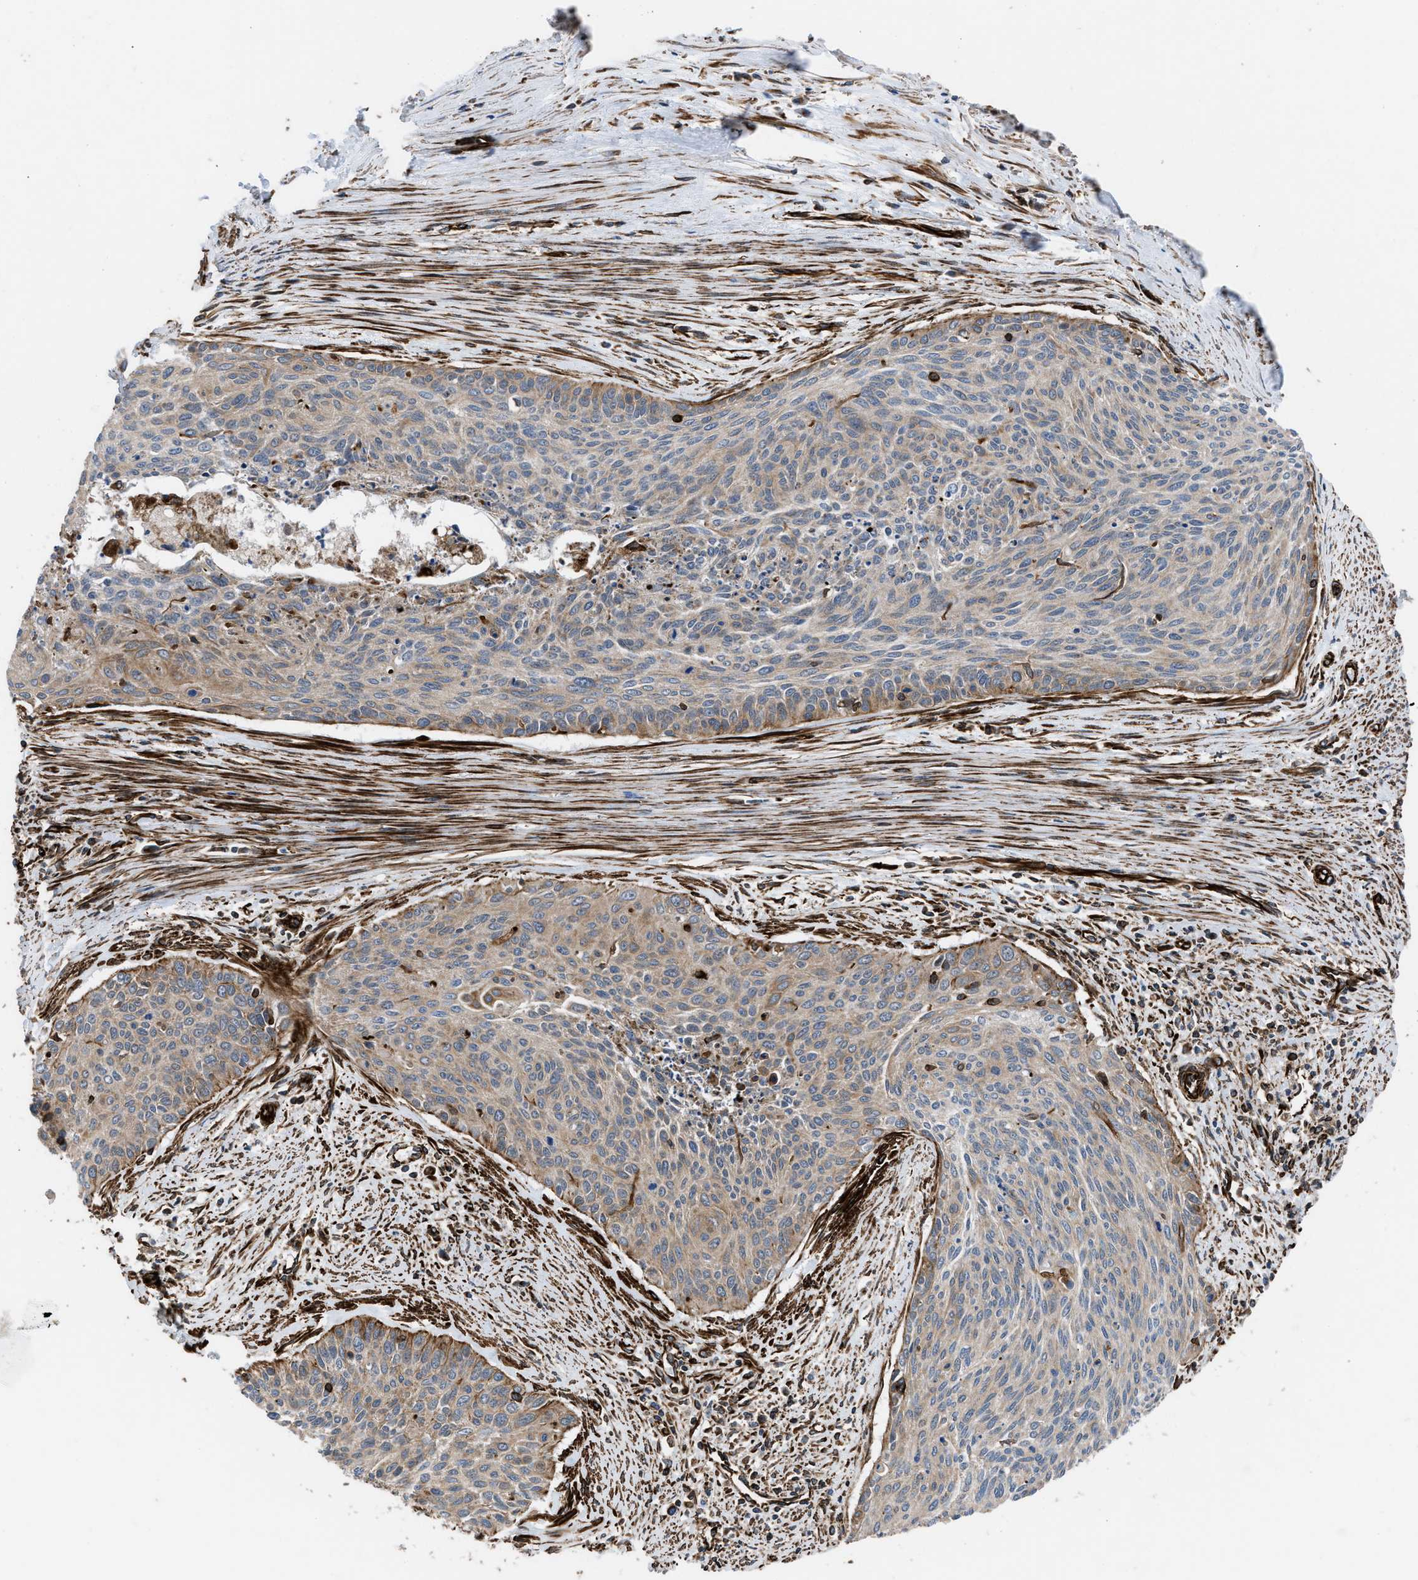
{"staining": {"intensity": "moderate", "quantity": ">75%", "location": "cytoplasmic/membranous"}, "tissue": "cervical cancer", "cell_type": "Tumor cells", "image_type": "cancer", "snomed": [{"axis": "morphology", "description": "Squamous cell carcinoma, NOS"}, {"axis": "topography", "description": "Cervix"}], "caption": "This histopathology image reveals immunohistochemistry (IHC) staining of cervical squamous cell carcinoma, with medium moderate cytoplasmic/membranous expression in approximately >75% of tumor cells.", "gene": "PTPRE", "patient": {"sex": "female", "age": 55}}